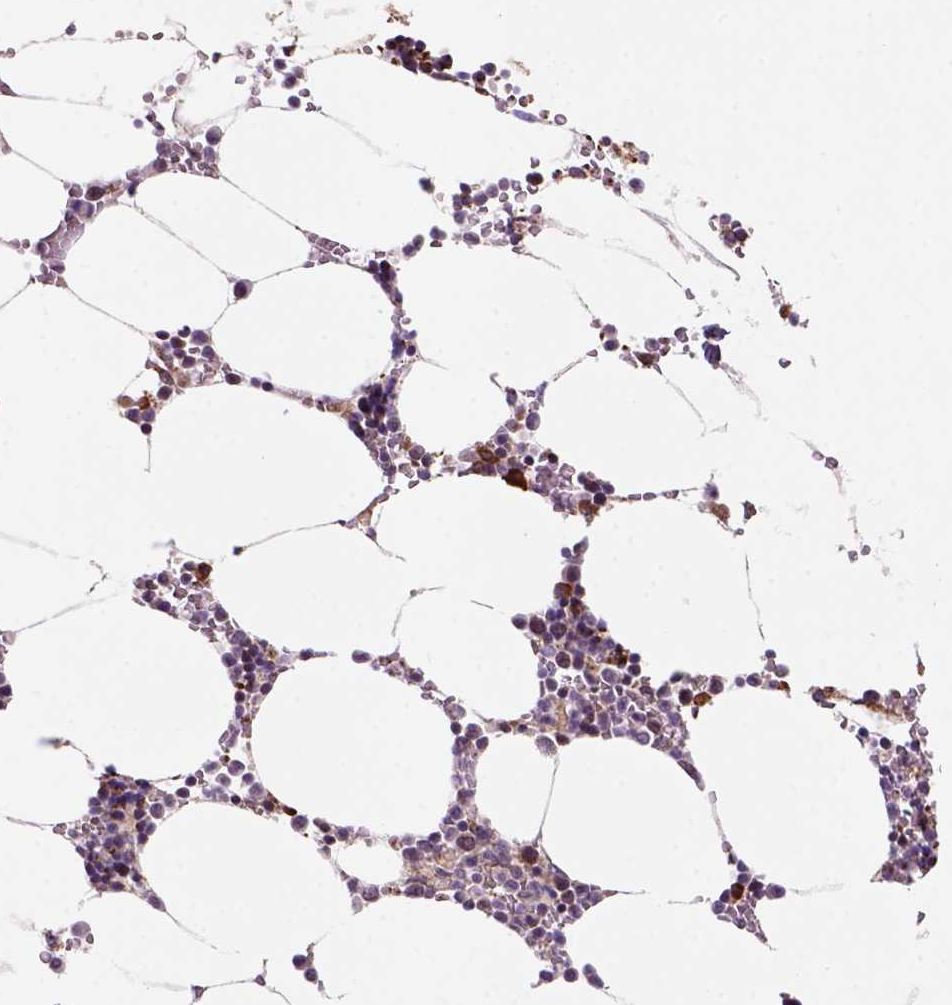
{"staining": {"intensity": "strong", "quantity": "<25%", "location": "cytoplasmic/membranous"}, "tissue": "bone marrow", "cell_type": "Hematopoietic cells", "image_type": "normal", "snomed": [{"axis": "morphology", "description": "Normal tissue, NOS"}, {"axis": "topography", "description": "Bone marrow"}], "caption": "Immunohistochemistry (IHC) staining of normal bone marrow, which displays medium levels of strong cytoplasmic/membranous staining in about <25% of hematopoietic cells indicating strong cytoplasmic/membranous protein positivity. The staining was performed using DAB (3,3'-diaminobenzidine) (brown) for protein detection and nuclei were counterstained in hematoxylin (blue).", "gene": "FZD7", "patient": {"sex": "female", "age": 52}}